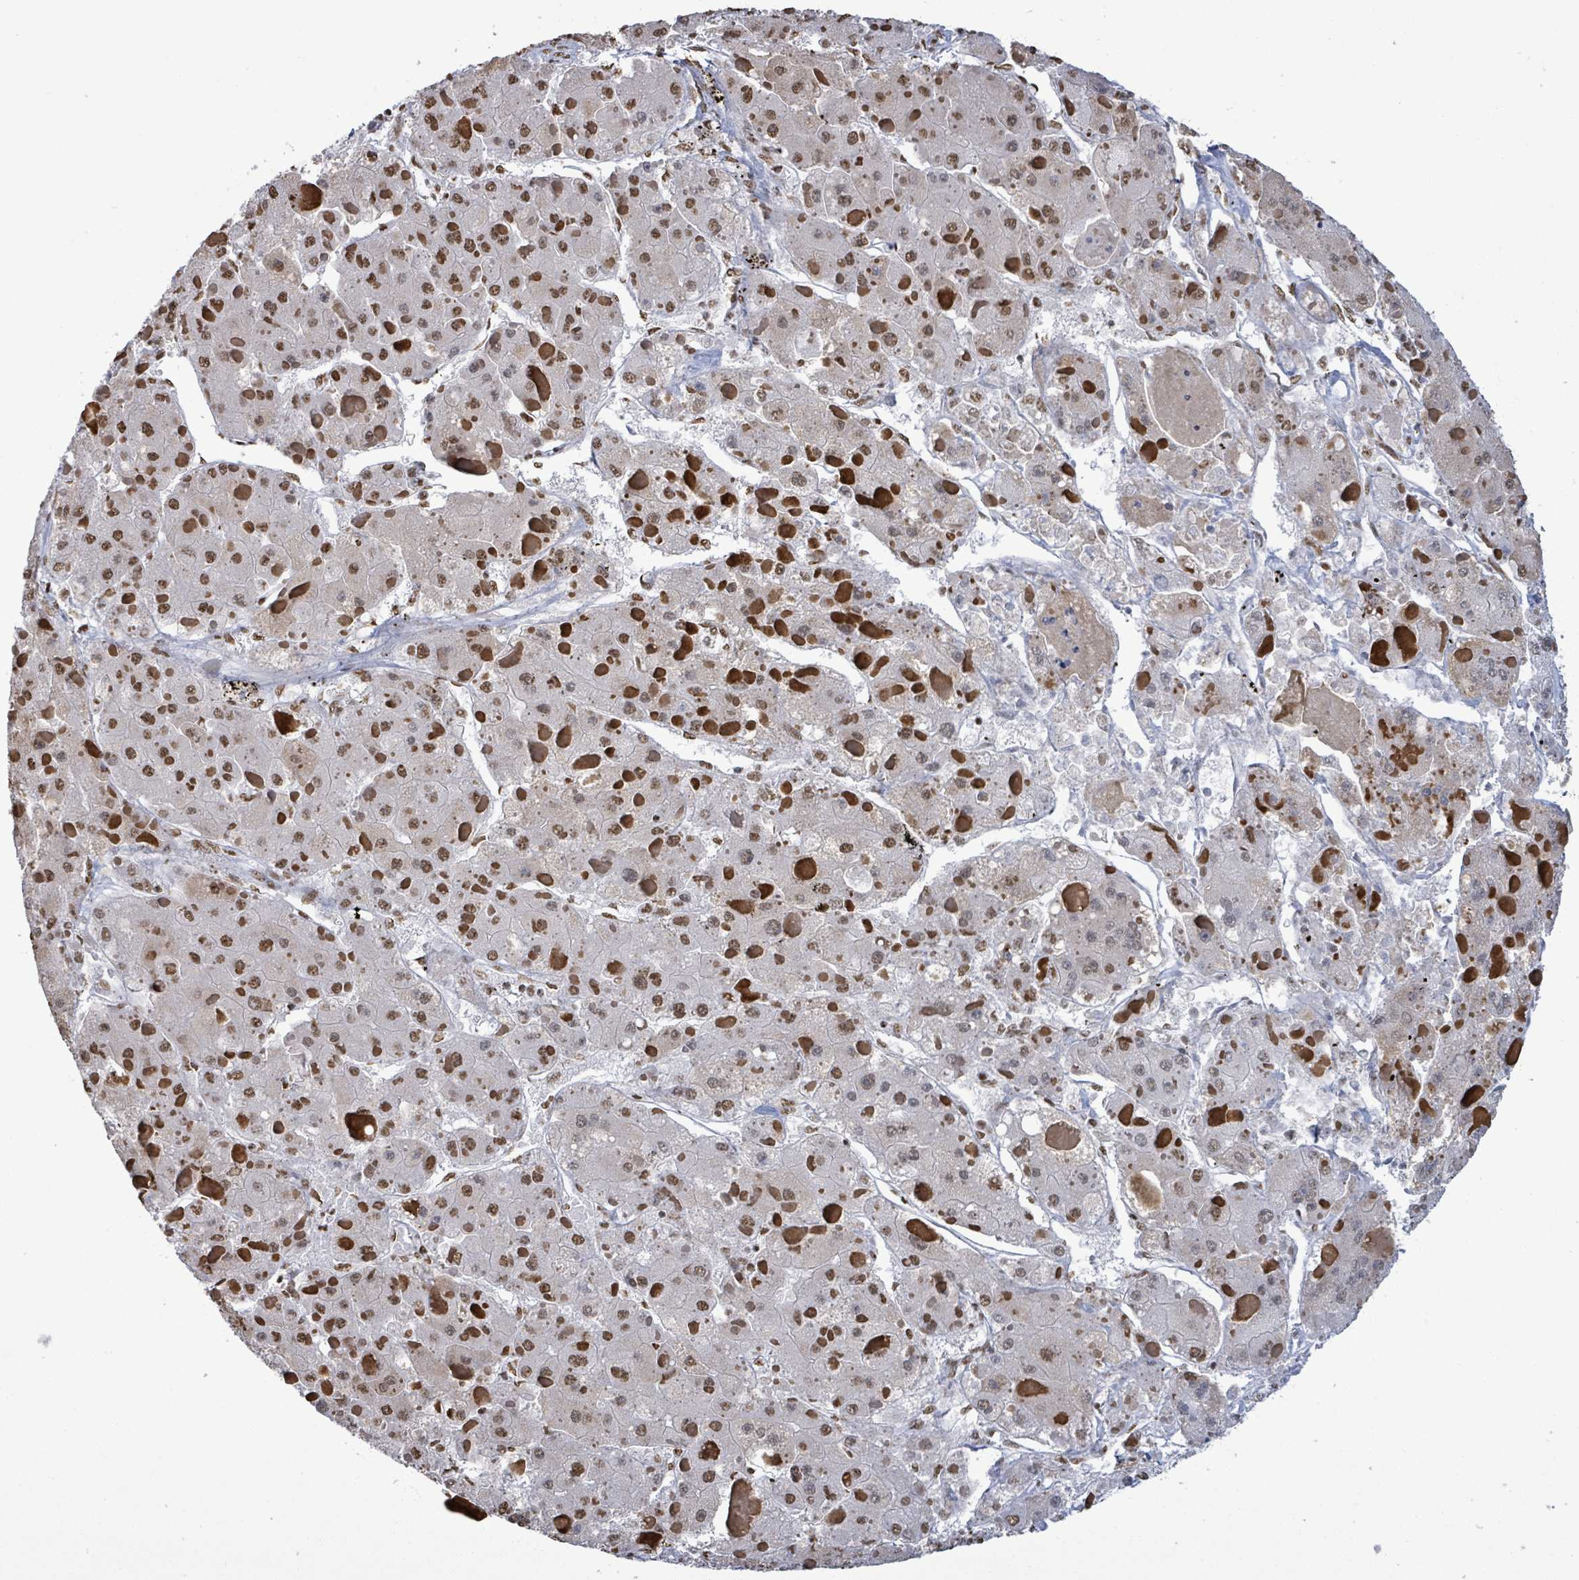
{"staining": {"intensity": "moderate", "quantity": ">75%", "location": "nuclear"}, "tissue": "liver cancer", "cell_type": "Tumor cells", "image_type": "cancer", "snomed": [{"axis": "morphology", "description": "Carcinoma, Hepatocellular, NOS"}, {"axis": "topography", "description": "Liver"}], "caption": "Immunohistochemistry (IHC) of hepatocellular carcinoma (liver) displays medium levels of moderate nuclear expression in about >75% of tumor cells.", "gene": "SAMD14", "patient": {"sex": "female", "age": 73}}